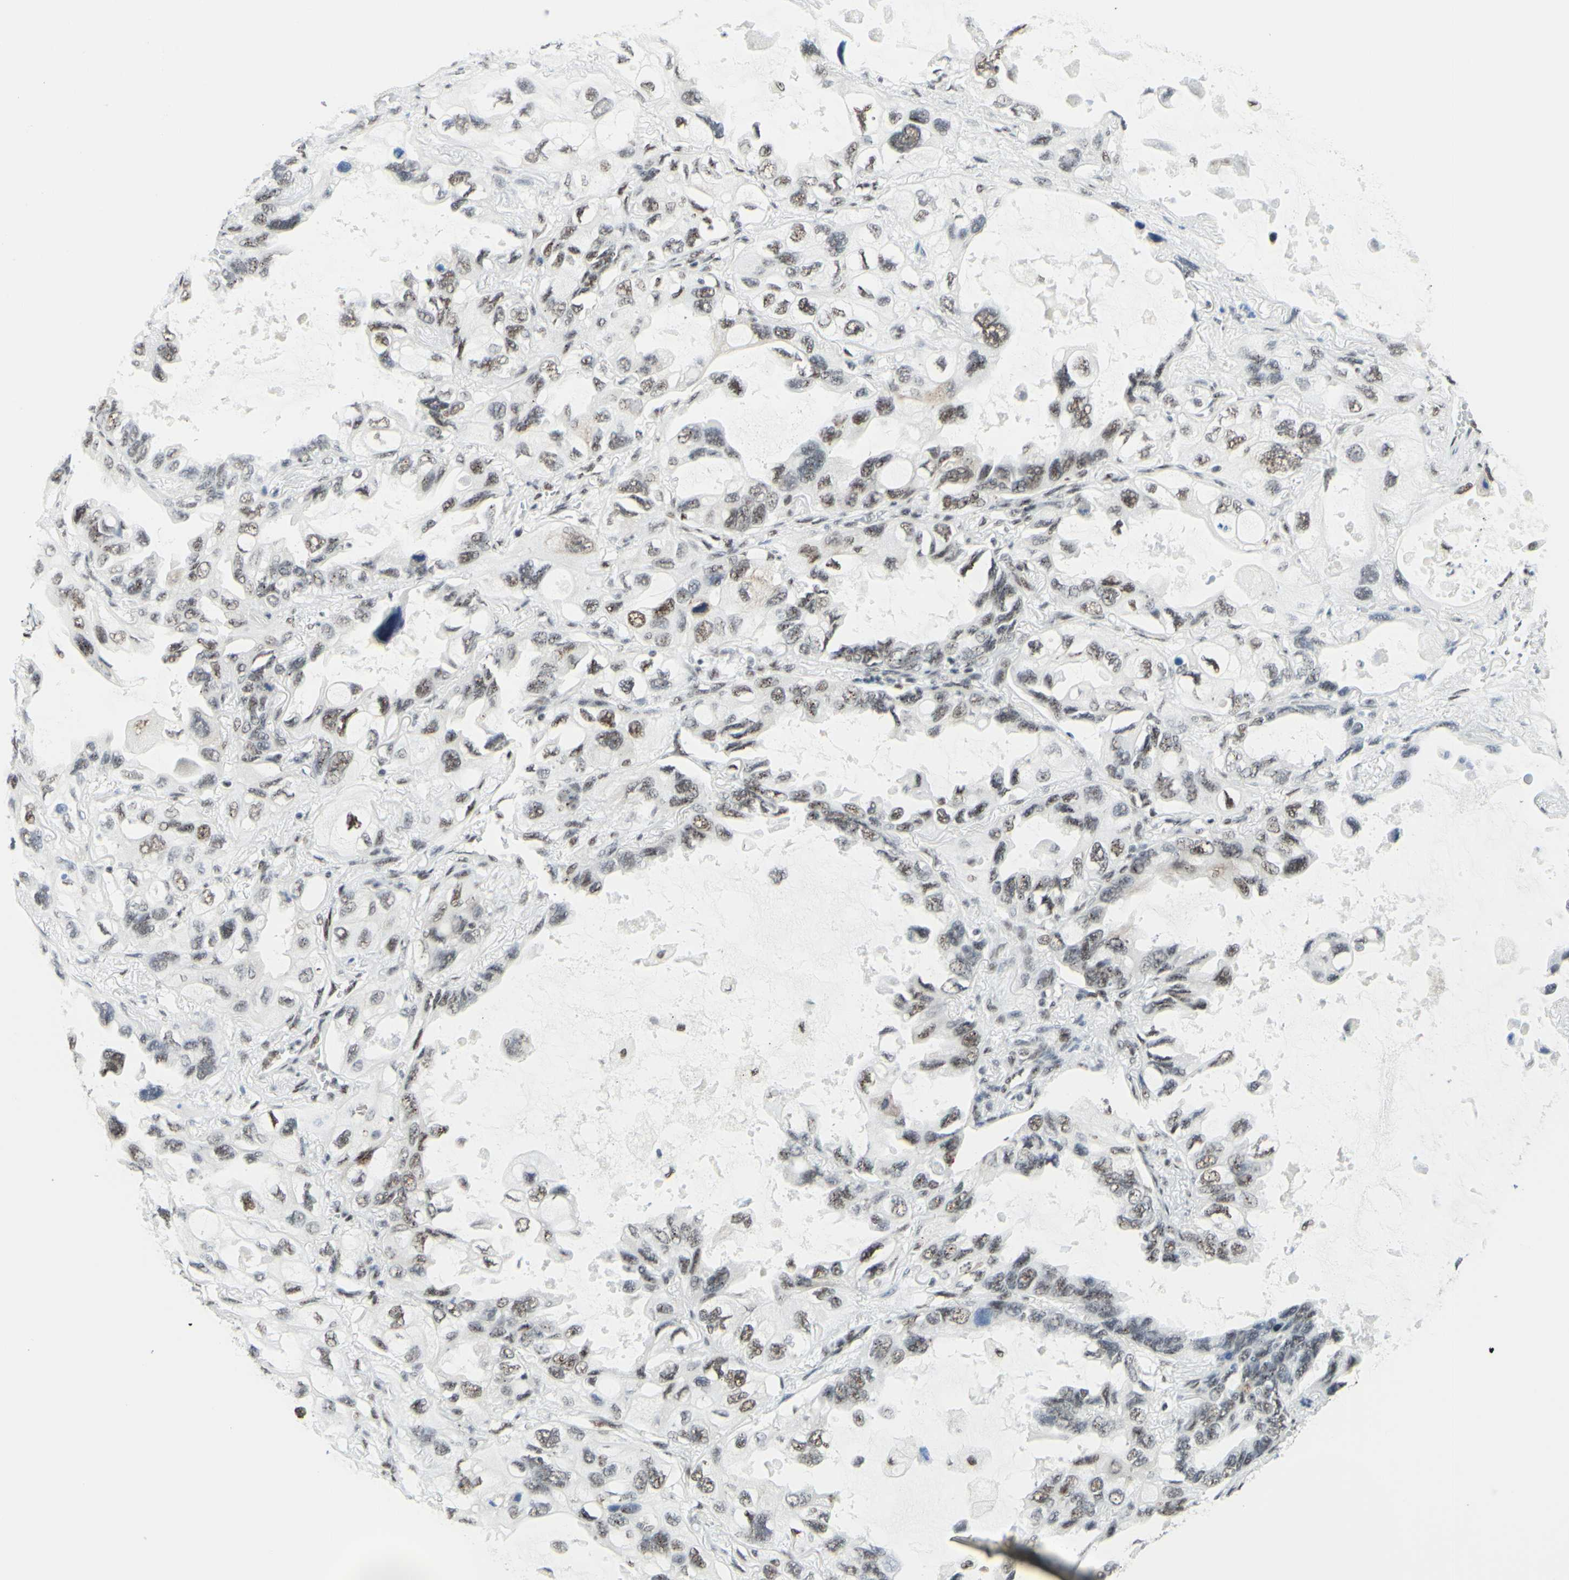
{"staining": {"intensity": "negative", "quantity": "none", "location": "none"}, "tissue": "lung cancer", "cell_type": "Tumor cells", "image_type": "cancer", "snomed": [{"axis": "morphology", "description": "Squamous cell carcinoma, NOS"}, {"axis": "topography", "description": "Lung"}], "caption": "Micrograph shows no protein expression in tumor cells of lung squamous cell carcinoma tissue. The staining is performed using DAB brown chromogen with nuclei counter-stained in using hematoxylin.", "gene": "WTAP", "patient": {"sex": "female", "age": 73}}